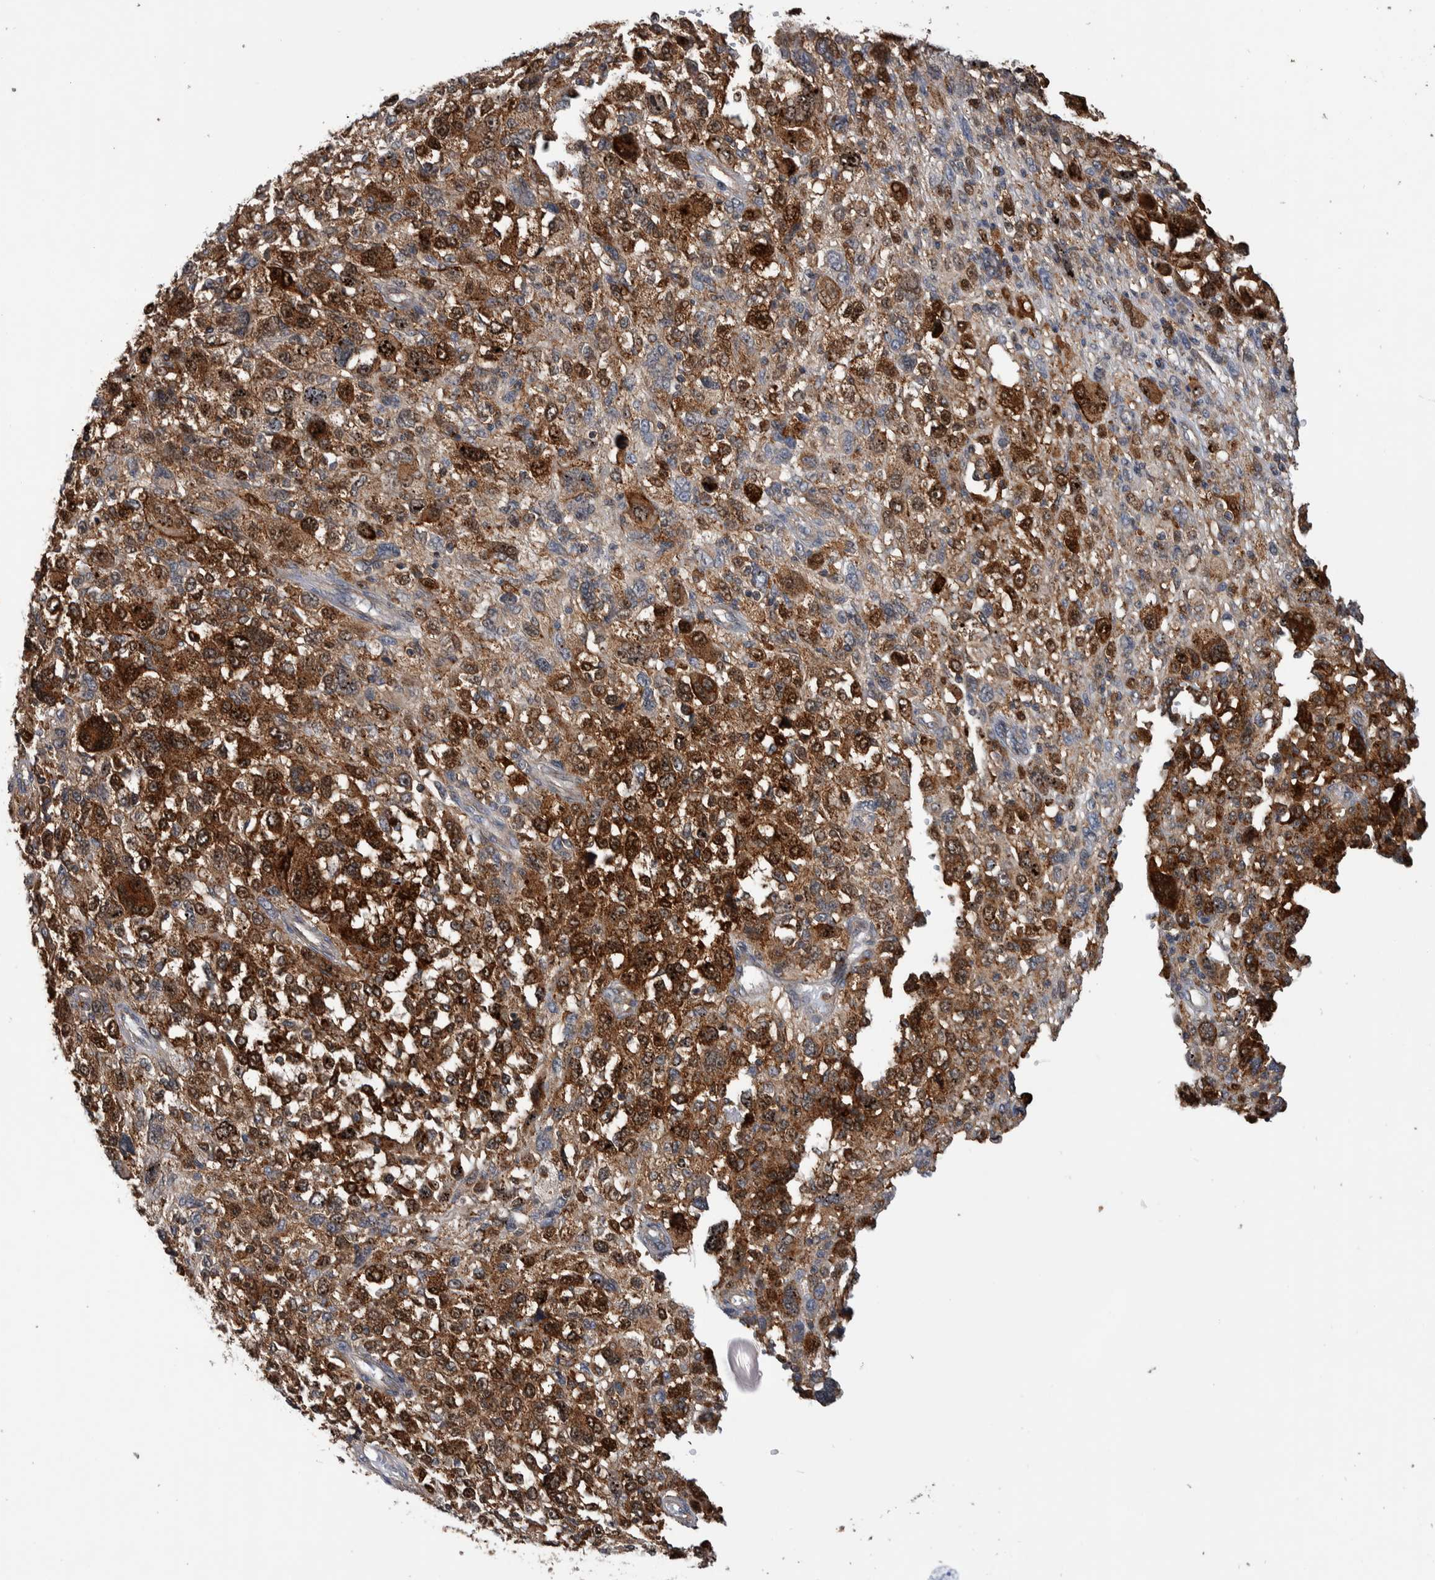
{"staining": {"intensity": "moderate", "quantity": ">75%", "location": "cytoplasmic/membranous"}, "tissue": "melanoma", "cell_type": "Tumor cells", "image_type": "cancer", "snomed": [{"axis": "morphology", "description": "Malignant melanoma, NOS"}, {"axis": "topography", "description": "Skin"}], "caption": "Immunohistochemical staining of human melanoma exhibits medium levels of moderate cytoplasmic/membranous expression in about >75% of tumor cells. (DAB = brown stain, brightfield microscopy at high magnification).", "gene": "SDCBP", "patient": {"sex": "female", "age": 55}}